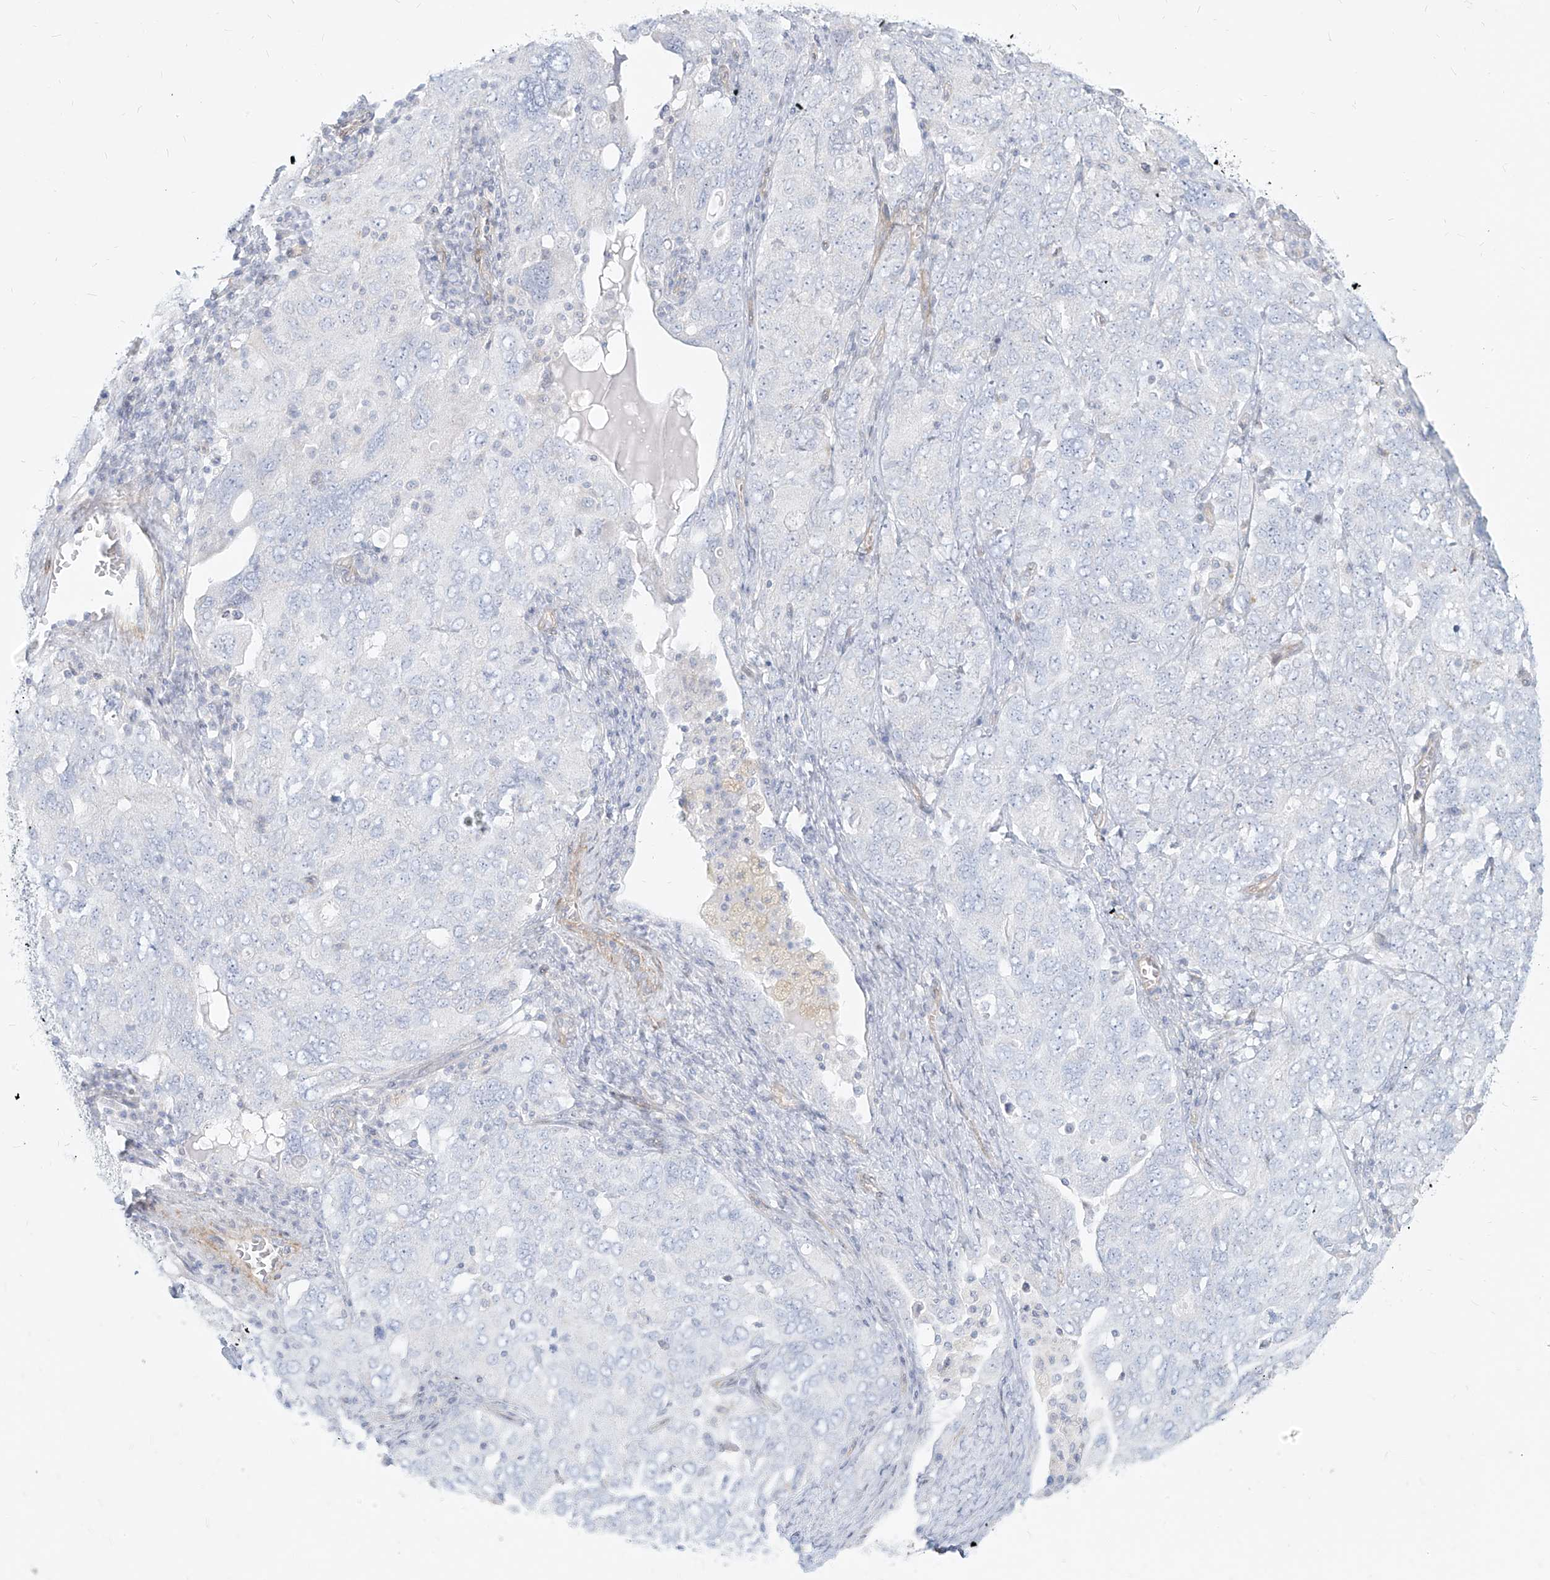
{"staining": {"intensity": "negative", "quantity": "none", "location": "none"}, "tissue": "ovarian cancer", "cell_type": "Tumor cells", "image_type": "cancer", "snomed": [{"axis": "morphology", "description": "Carcinoma, endometroid"}, {"axis": "topography", "description": "Ovary"}], "caption": "DAB (3,3'-diaminobenzidine) immunohistochemical staining of human ovarian cancer (endometroid carcinoma) displays no significant positivity in tumor cells.", "gene": "ITPKB", "patient": {"sex": "female", "age": 62}}